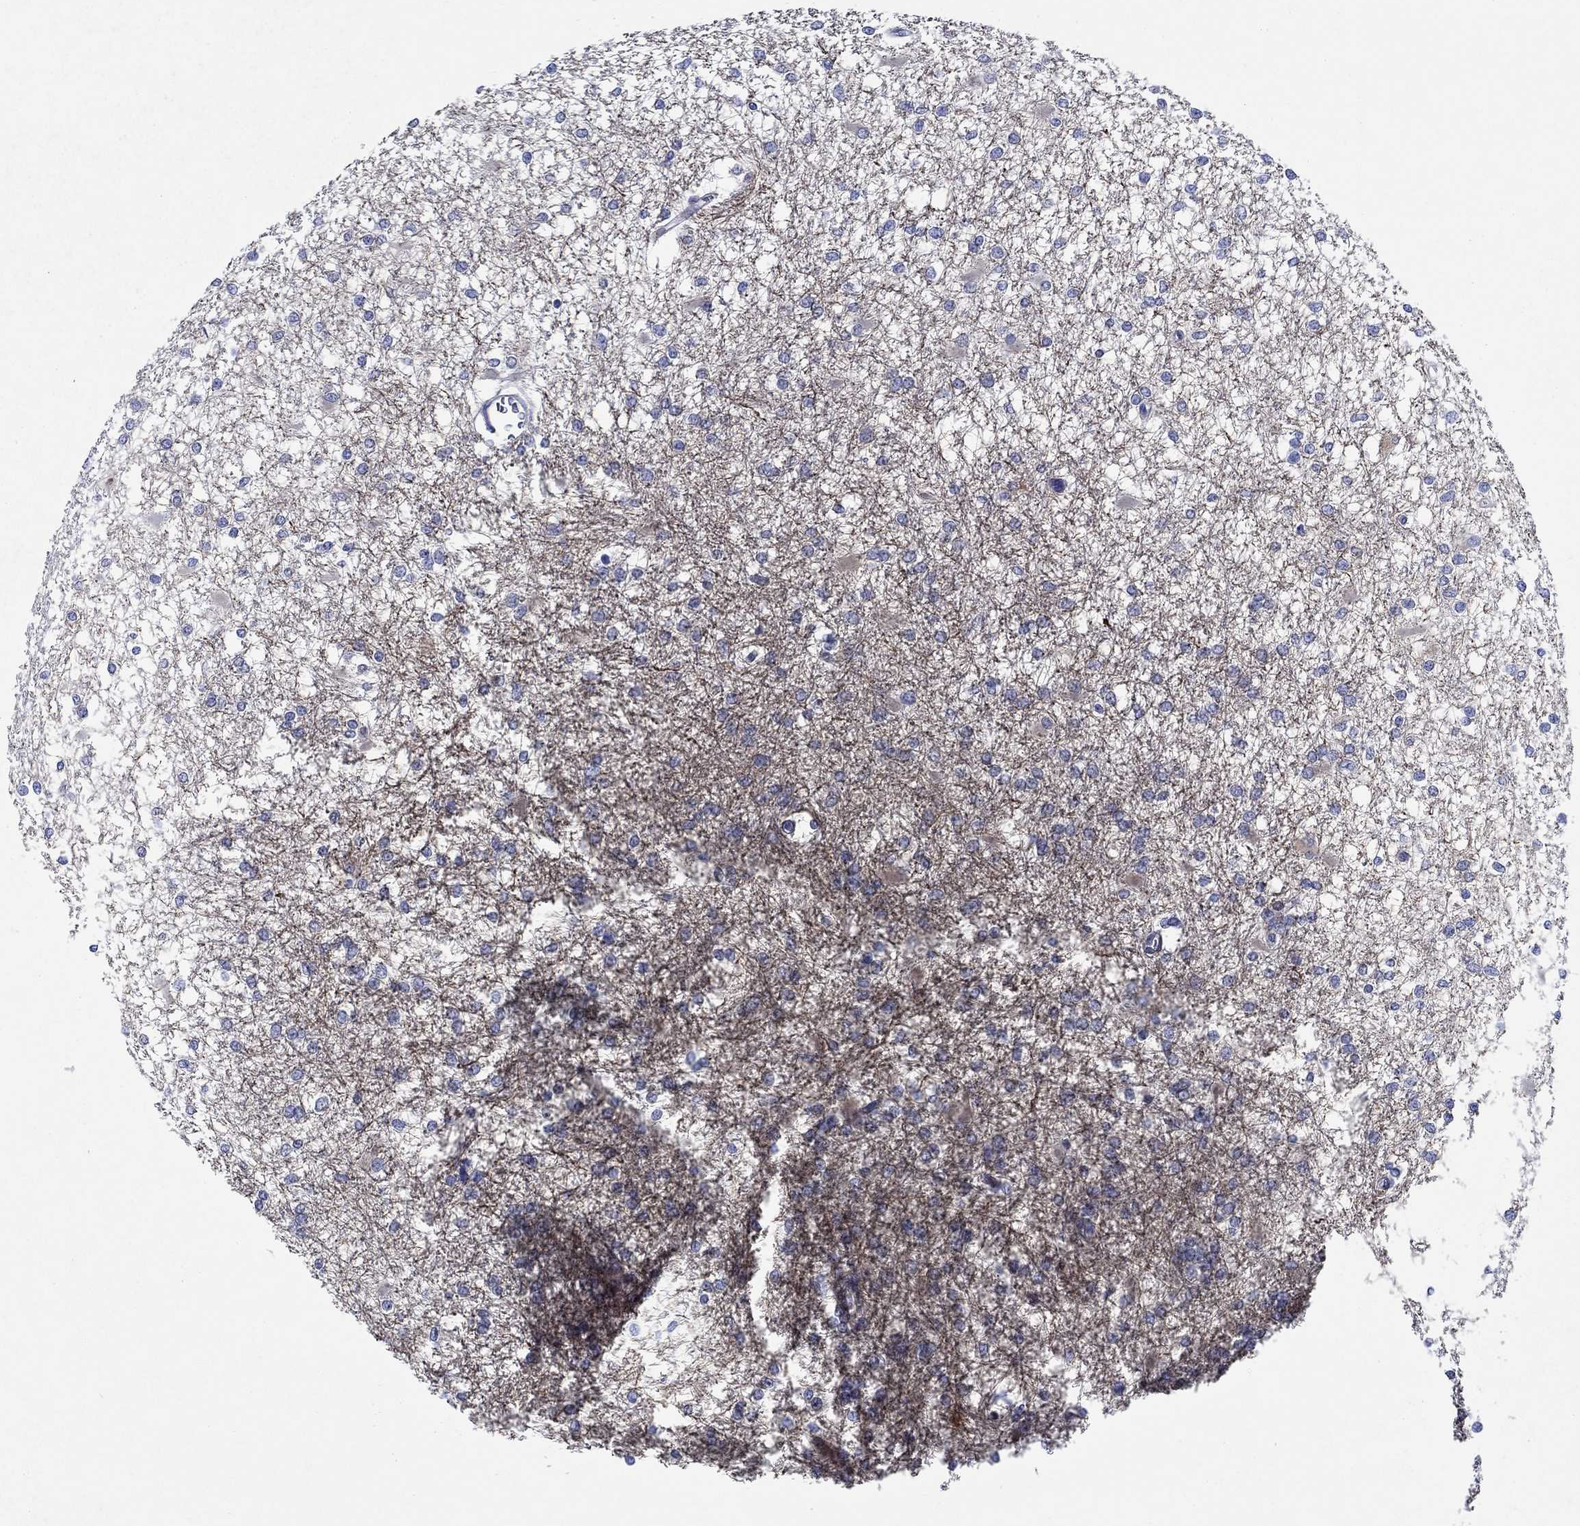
{"staining": {"intensity": "negative", "quantity": "none", "location": "none"}, "tissue": "glioma", "cell_type": "Tumor cells", "image_type": "cancer", "snomed": [{"axis": "morphology", "description": "Glioma, malignant, High grade"}, {"axis": "topography", "description": "Cerebral cortex"}], "caption": "The photomicrograph reveals no significant positivity in tumor cells of glioma. The staining was performed using DAB (3,3'-diaminobenzidine) to visualize the protein expression in brown, while the nuclei were stained in blue with hematoxylin (Magnification: 20x).", "gene": "MC2R", "patient": {"sex": "male", "age": 79}}